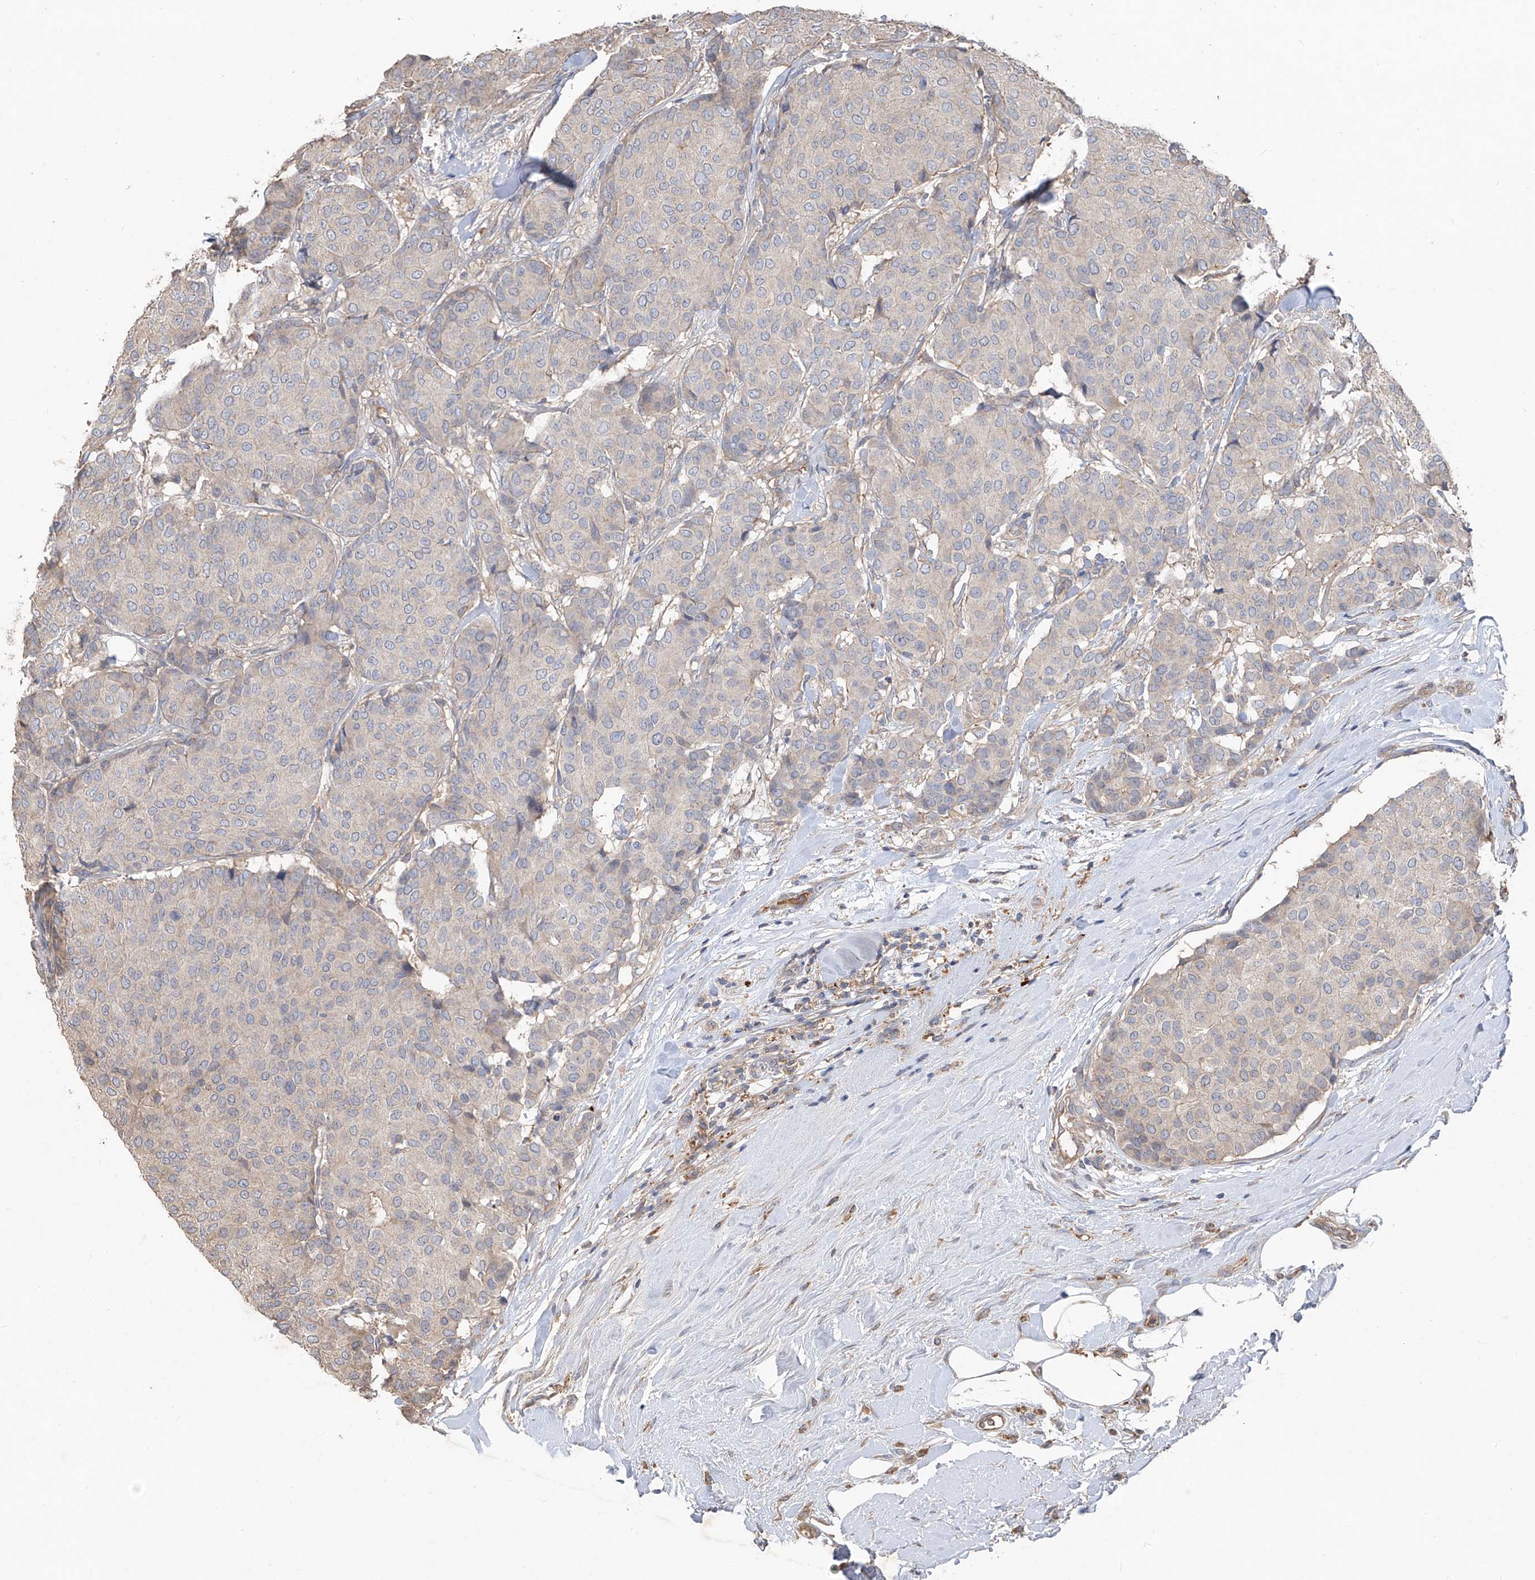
{"staining": {"intensity": "weak", "quantity": "<25%", "location": "cytoplasmic/membranous"}, "tissue": "breast cancer", "cell_type": "Tumor cells", "image_type": "cancer", "snomed": [{"axis": "morphology", "description": "Duct carcinoma"}, {"axis": "topography", "description": "Breast"}], "caption": "A high-resolution photomicrograph shows IHC staining of breast cancer (infiltrating ductal carcinoma), which displays no significant positivity in tumor cells. (DAB immunohistochemistry visualized using brightfield microscopy, high magnification).", "gene": "EDN1", "patient": {"sex": "female", "age": 75}}